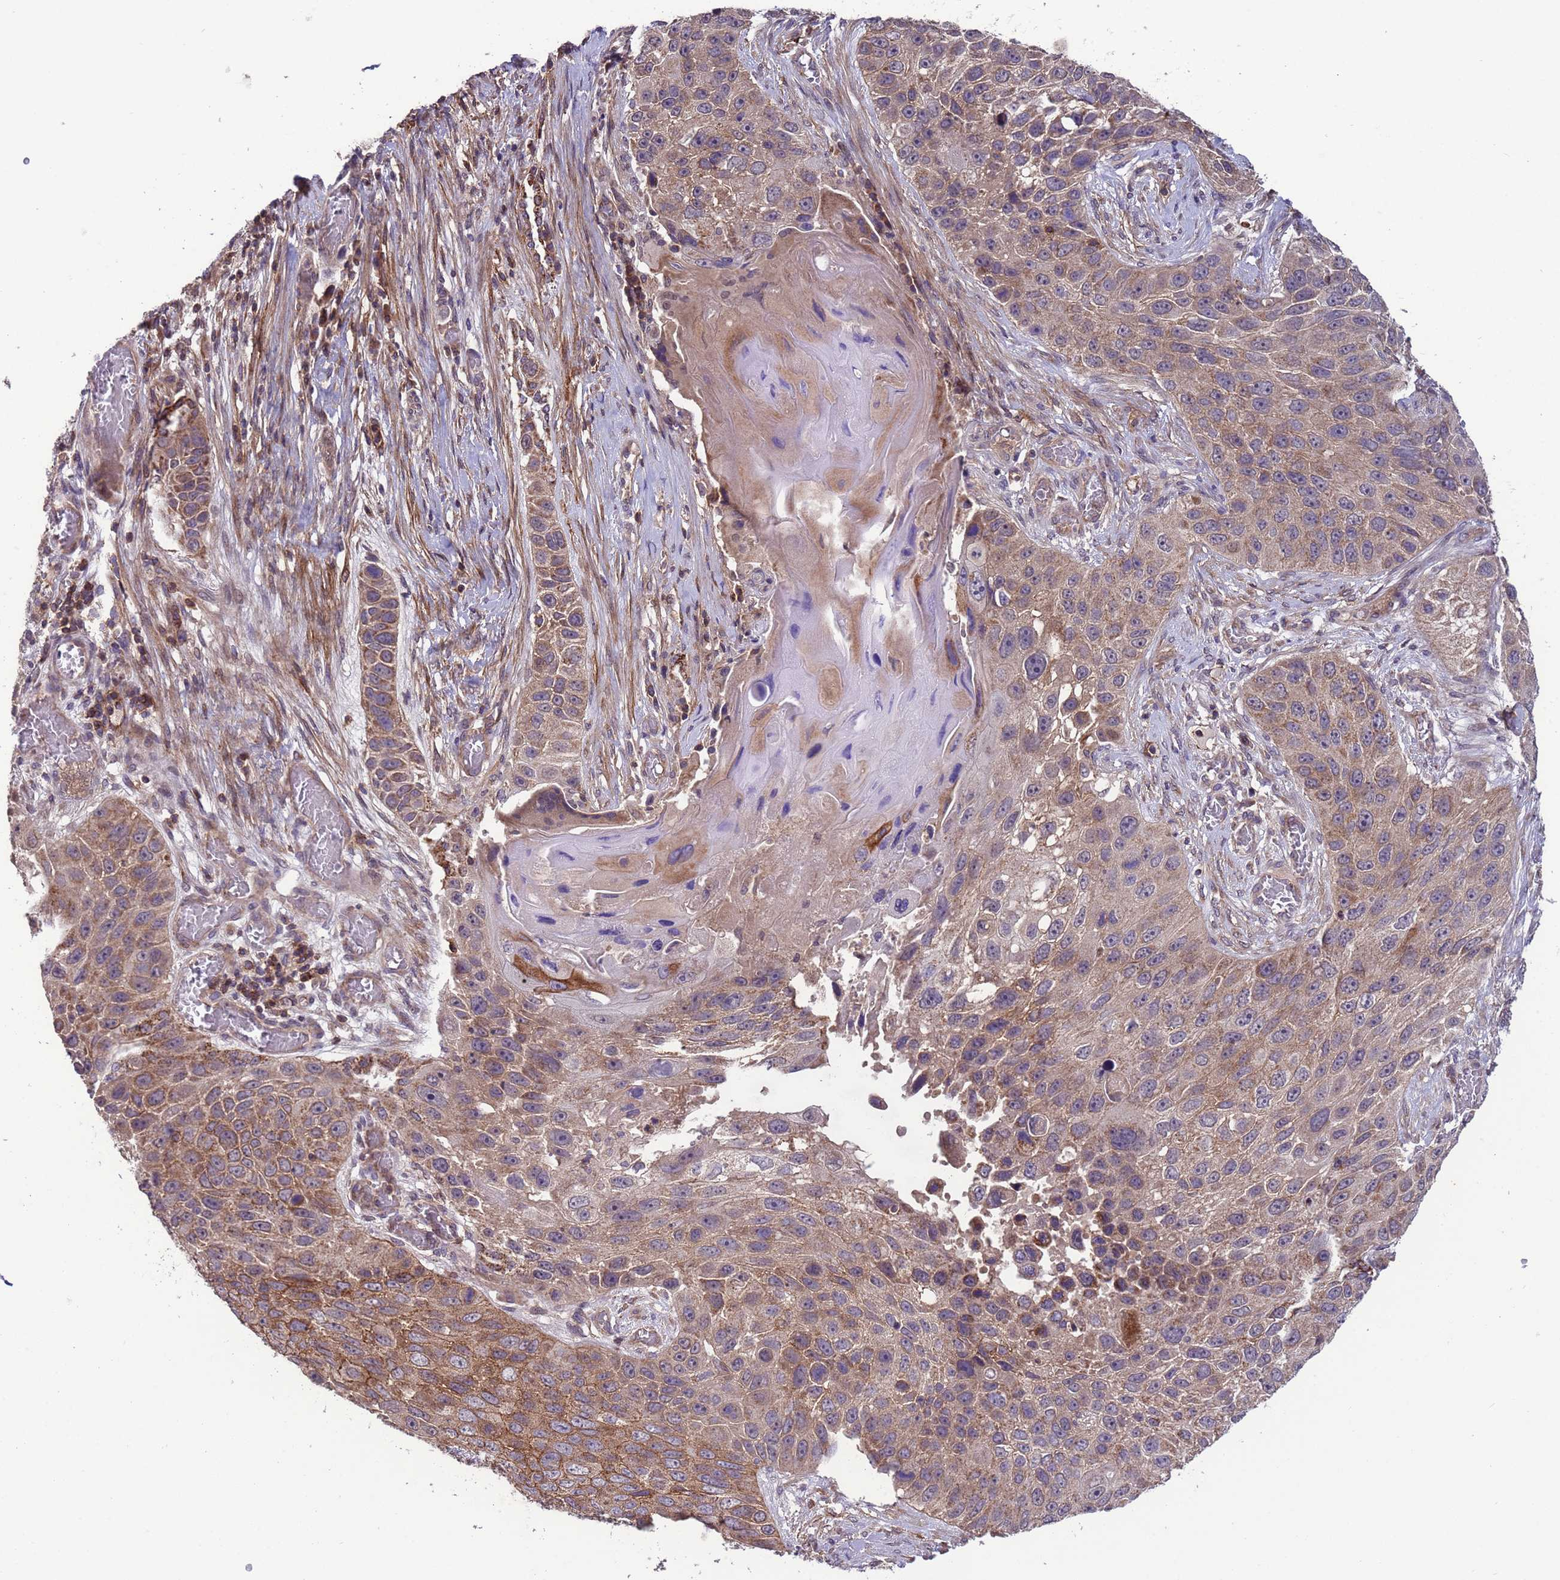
{"staining": {"intensity": "moderate", "quantity": ">75%", "location": "cytoplasmic/membranous"}, "tissue": "lung cancer", "cell_type": "Tumor cells", "image_type": "cancer", "snomed": [{"axis": "morphology", "description": "Adenocarcinoma, NOS"}, {"axis": "topography", "description": "Lung"}], "caption": "Immunohistochemical staining of human lung adenocarcinoma reveals moderate cytoplasmic/membranous protein staining in about >75% of tumor cells.", "gene": "ACAD8", "patient": {"sex": "male", "age": 64}}